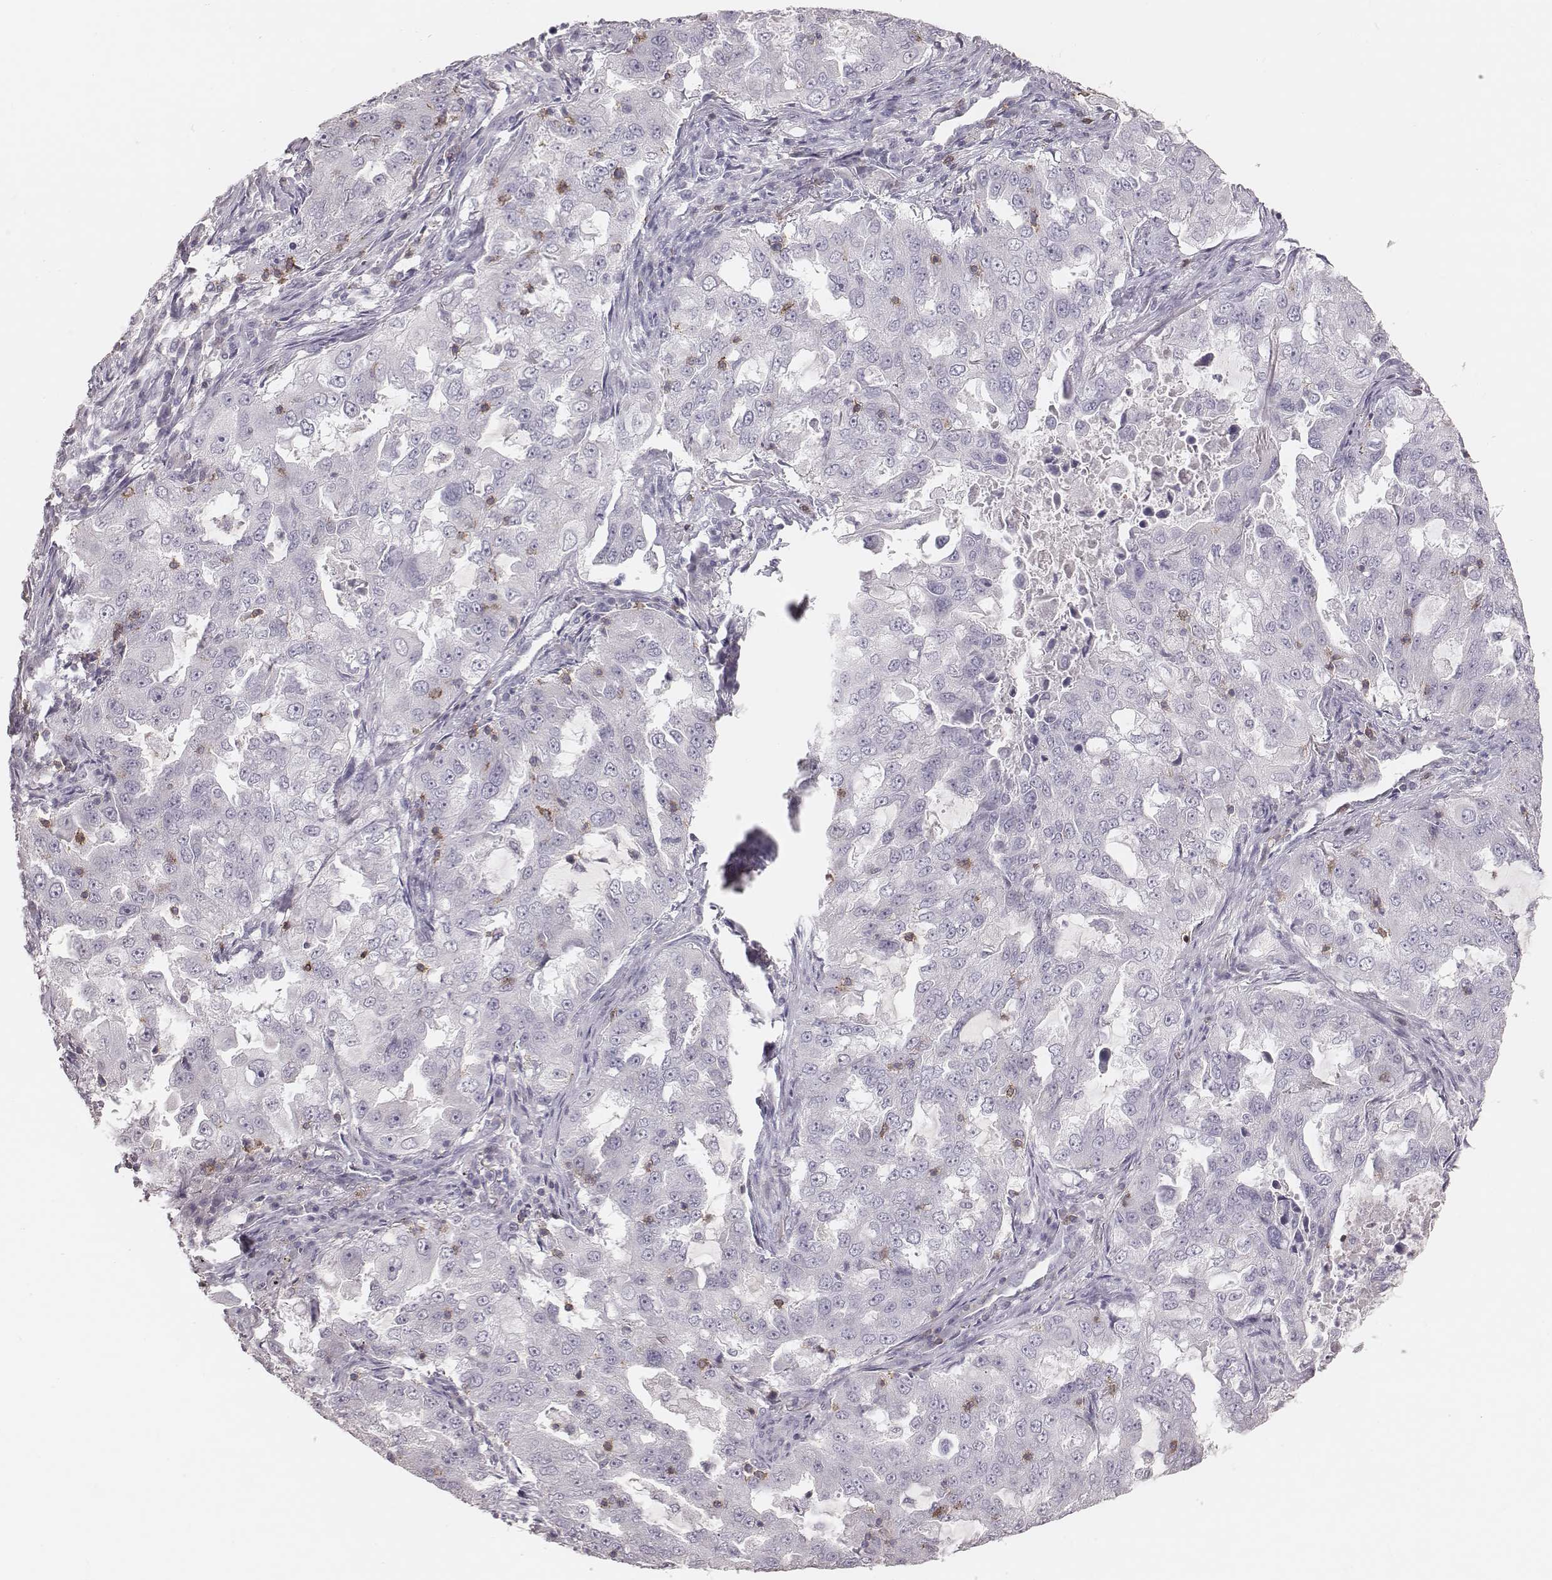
{"staining": {"intensity": "negative", "quantity": "none", "location": "none"}, "tissue": "lung cancer", "cell_type": "Tumor cells", "image_type": "cancer", "snomed": [{"axis": "morphology", "description": "Adenocarcinoma, NOS"}, {"axis": "topography", "description": "Lung"}], "caption": "The image reveals no significant staining in tumor cells of adenocarcinoma (lung). (DAB (3,3'-diaminobenzidine) immunohistochemistry visualized using brightfield microscopy, high magnification).", "gene": "PDCD1", "patient": {"sex": "female", "age": 61}}